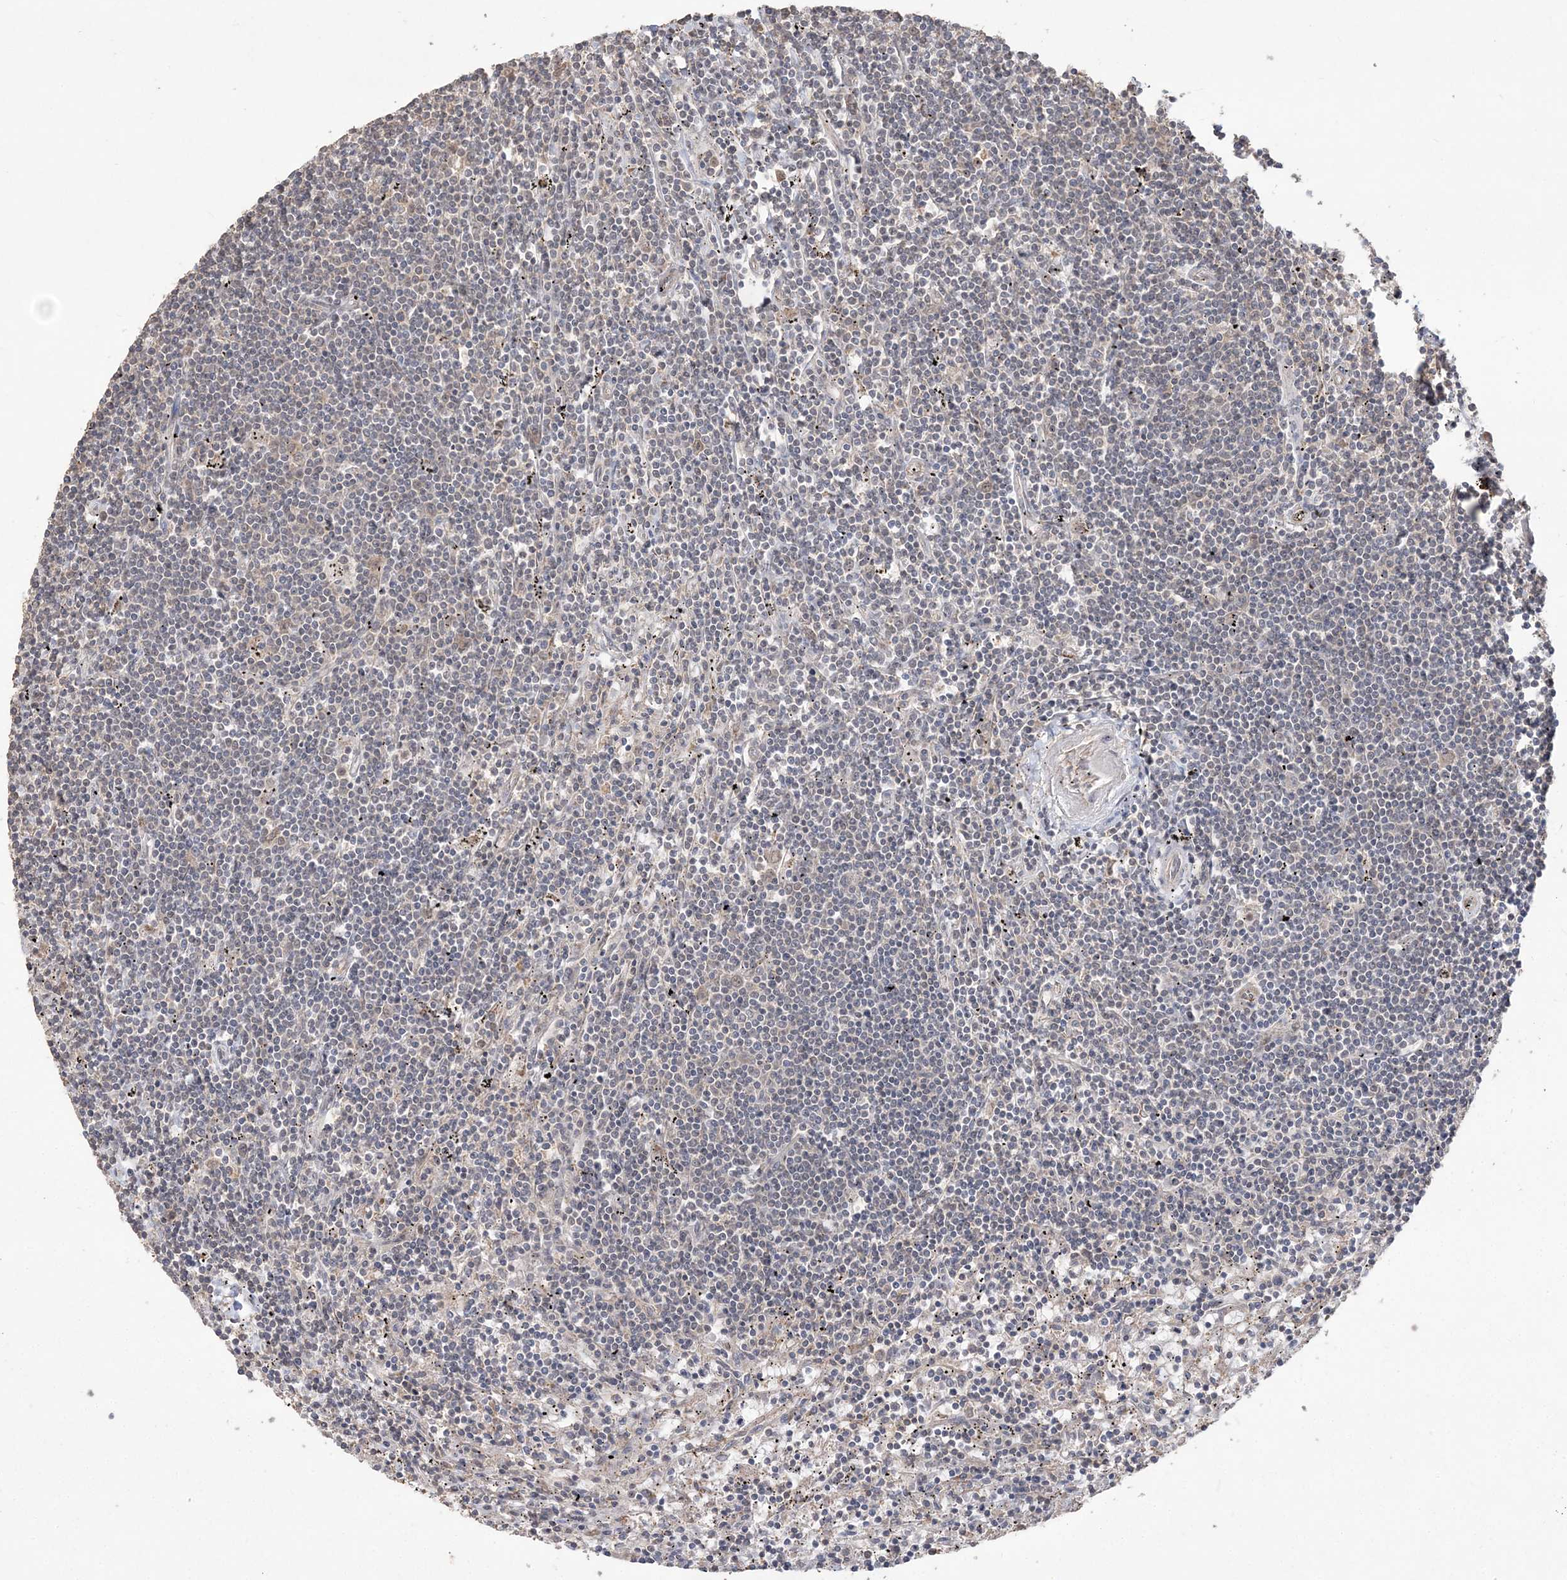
{"staining": {"intensity": "negative", "quantity": "none", "location": "none"}, "tissue": "lymphoma", "cell_type": "Tumor cells", "image_type": "cancer", "snomed": [{"axis": "morphology", "description": "Malignant lymphoma, non-Hodgkin's type, Low grade"}, {"axis": "topography", "description": "Spleen"}], "caption": "This is an IHC micrograph of malignant lymphoma, non-Hodgkin's type (low-grade). There is no positivity in tumor cells.", "gene": "EHHADH", "patient": {"sex": "male", "age": 76}}